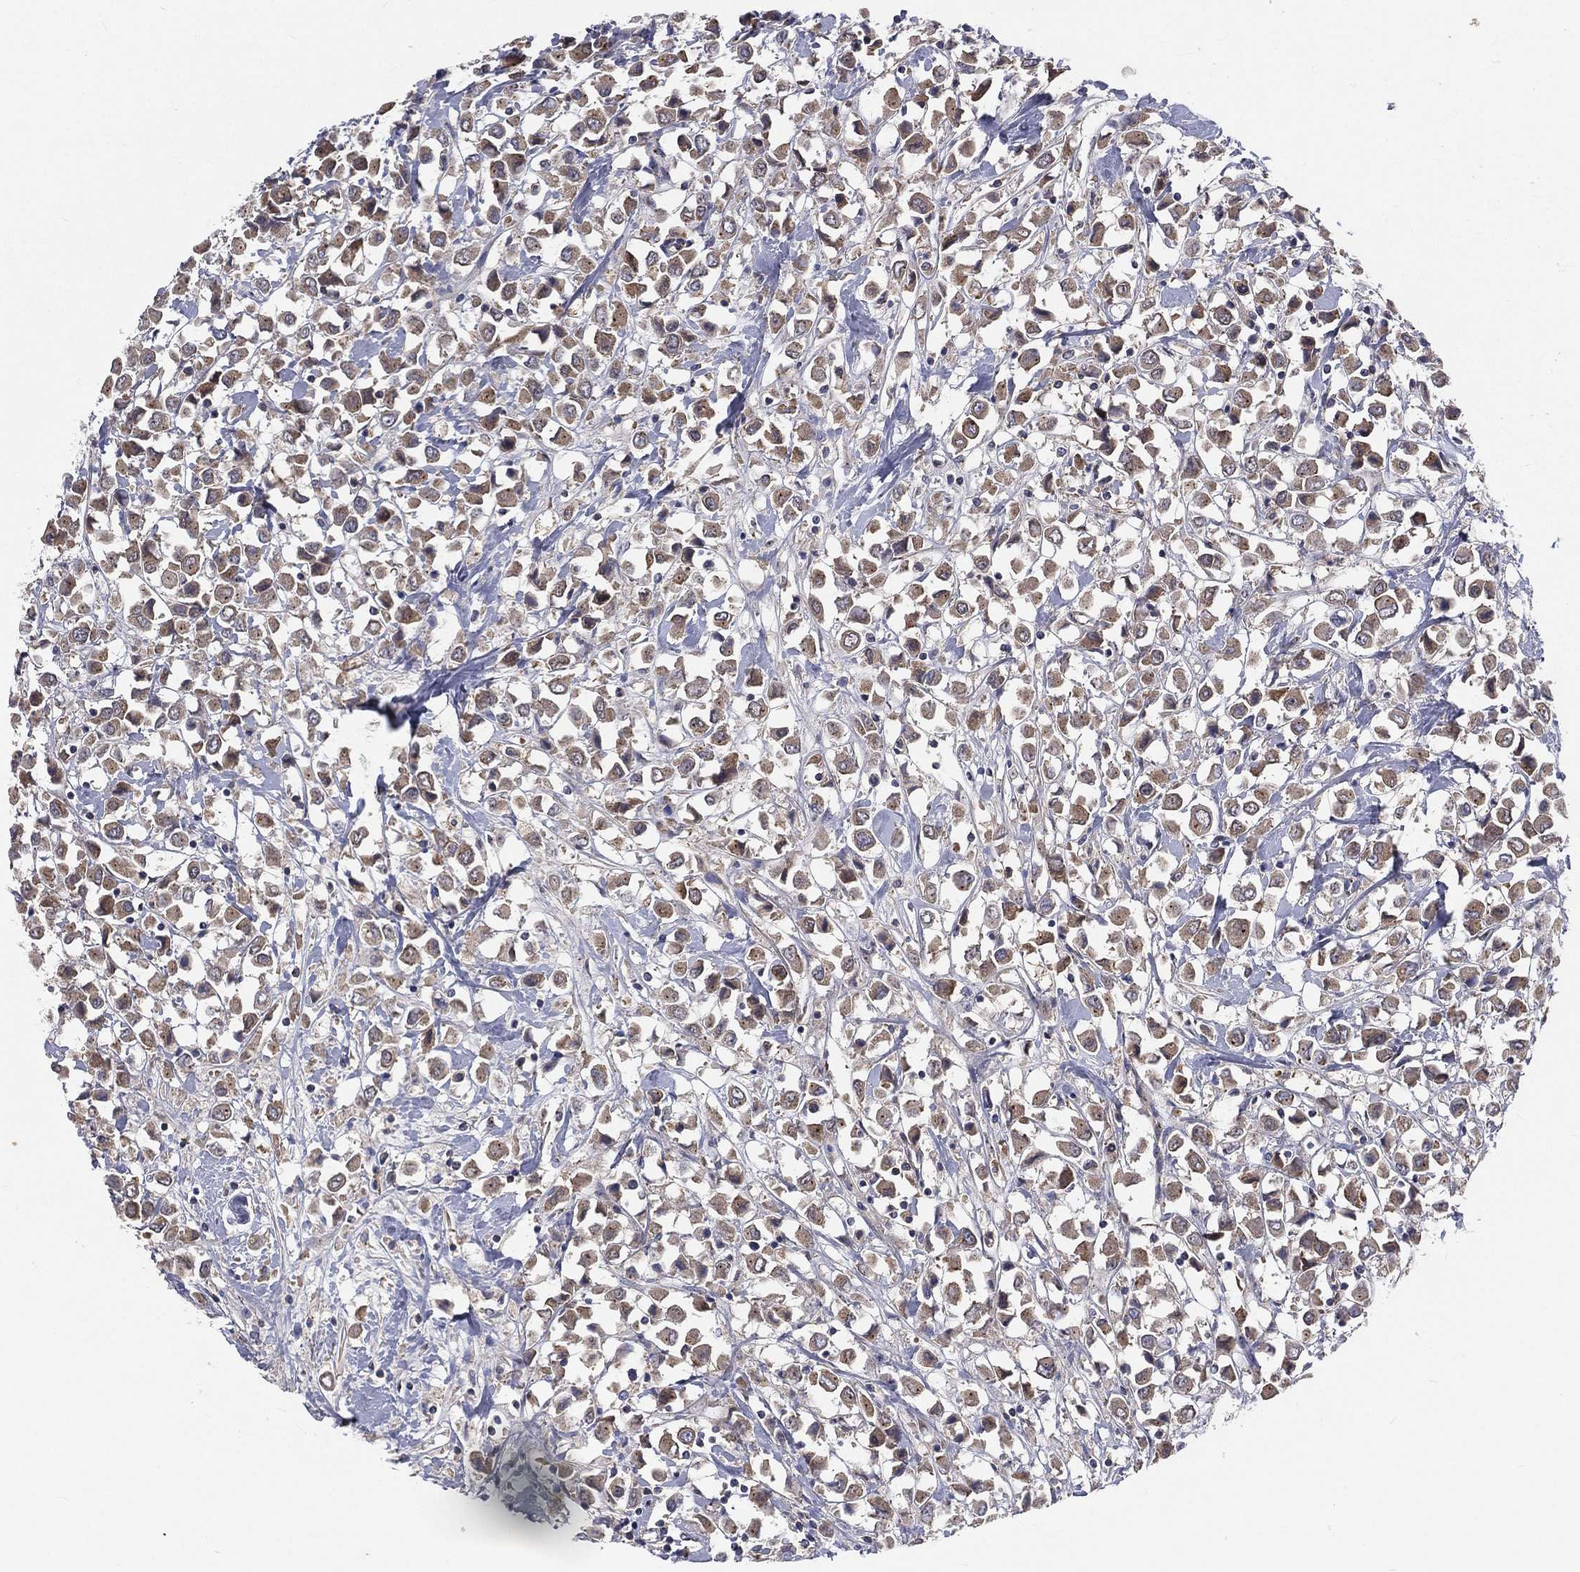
{"staining": {"intensity": "moderate", "quantity": ">75%", "location": "cytoplasmic/membranous"}, "tissue": "breast cancer", "cell_type": "Tumor cells", "image_type": "cancer", "snomed": [{"axis": "morphology", "description": "Duct carcinoma"}, {"axis": "topography", "description": "Breast"}], "caption": "Tumor cells exhibit moderate cytoplasmic/membranous expression in about >75% of cells in breast cancer (invasive ductal carcinoma).", "gene": "CROCC", "patient": {"sex": "female", "age": 61}}